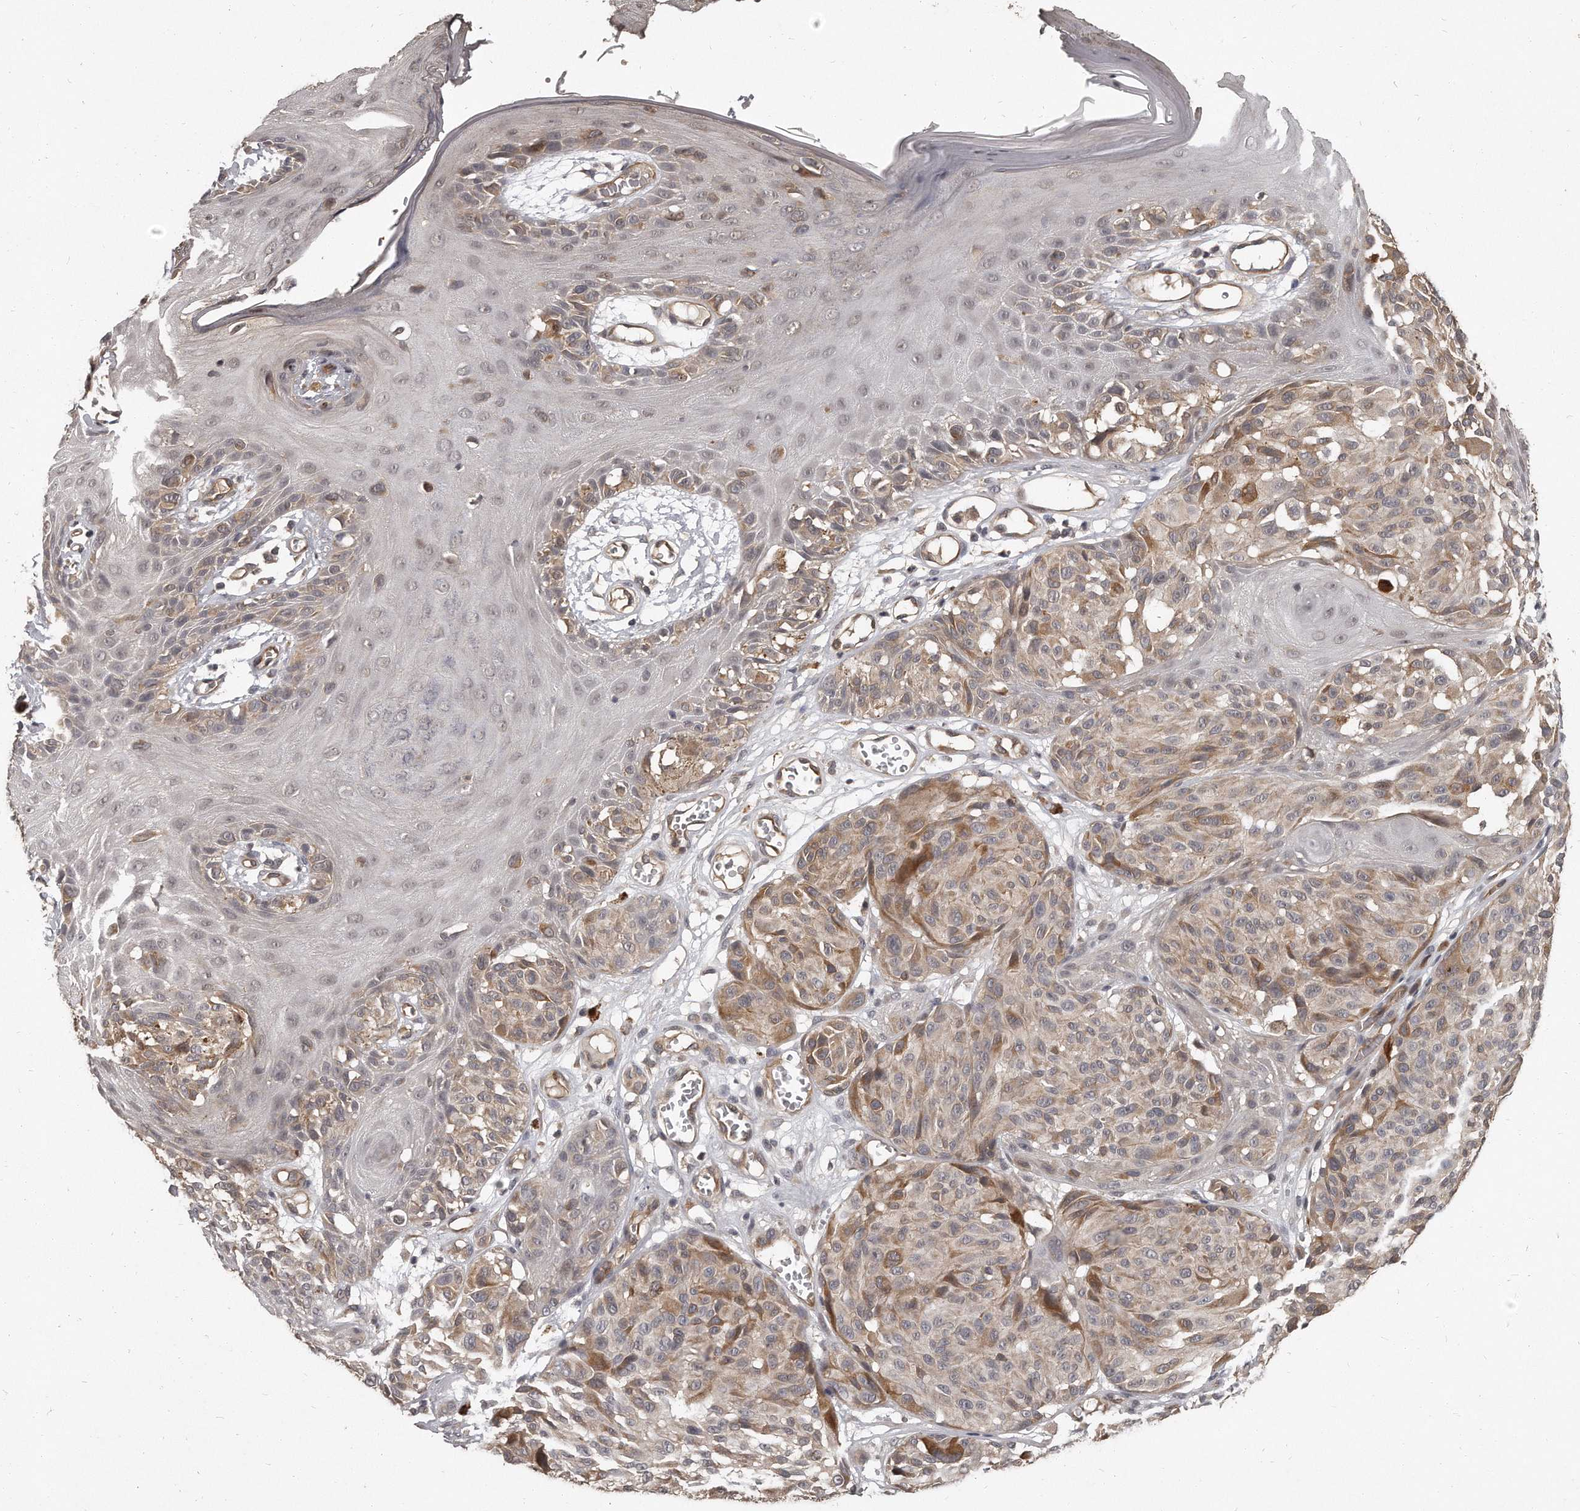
{"staining": {"intensity": "moderate", "quantity": "<25%", "location": "cytoplasmic/membranous"}, "tissue": "melanoma", "cell_type": "Tumor cells", "image_type": "cancer", "snomed": [{"axis": "morphology", "description": "Malignant melanoma, NOS"}, {"axis": "topography", "description": "Skin"}], "caption": "A brown stain highlights moderate cytoplasmic/membranous expression of a protein in human malignant melanoma tumor cells. Immunohistochemistry stains the protein in brown and the nuclei are stained blue.", "gene": "GRB10", "patient": {"sex": "male", "age": 83}}